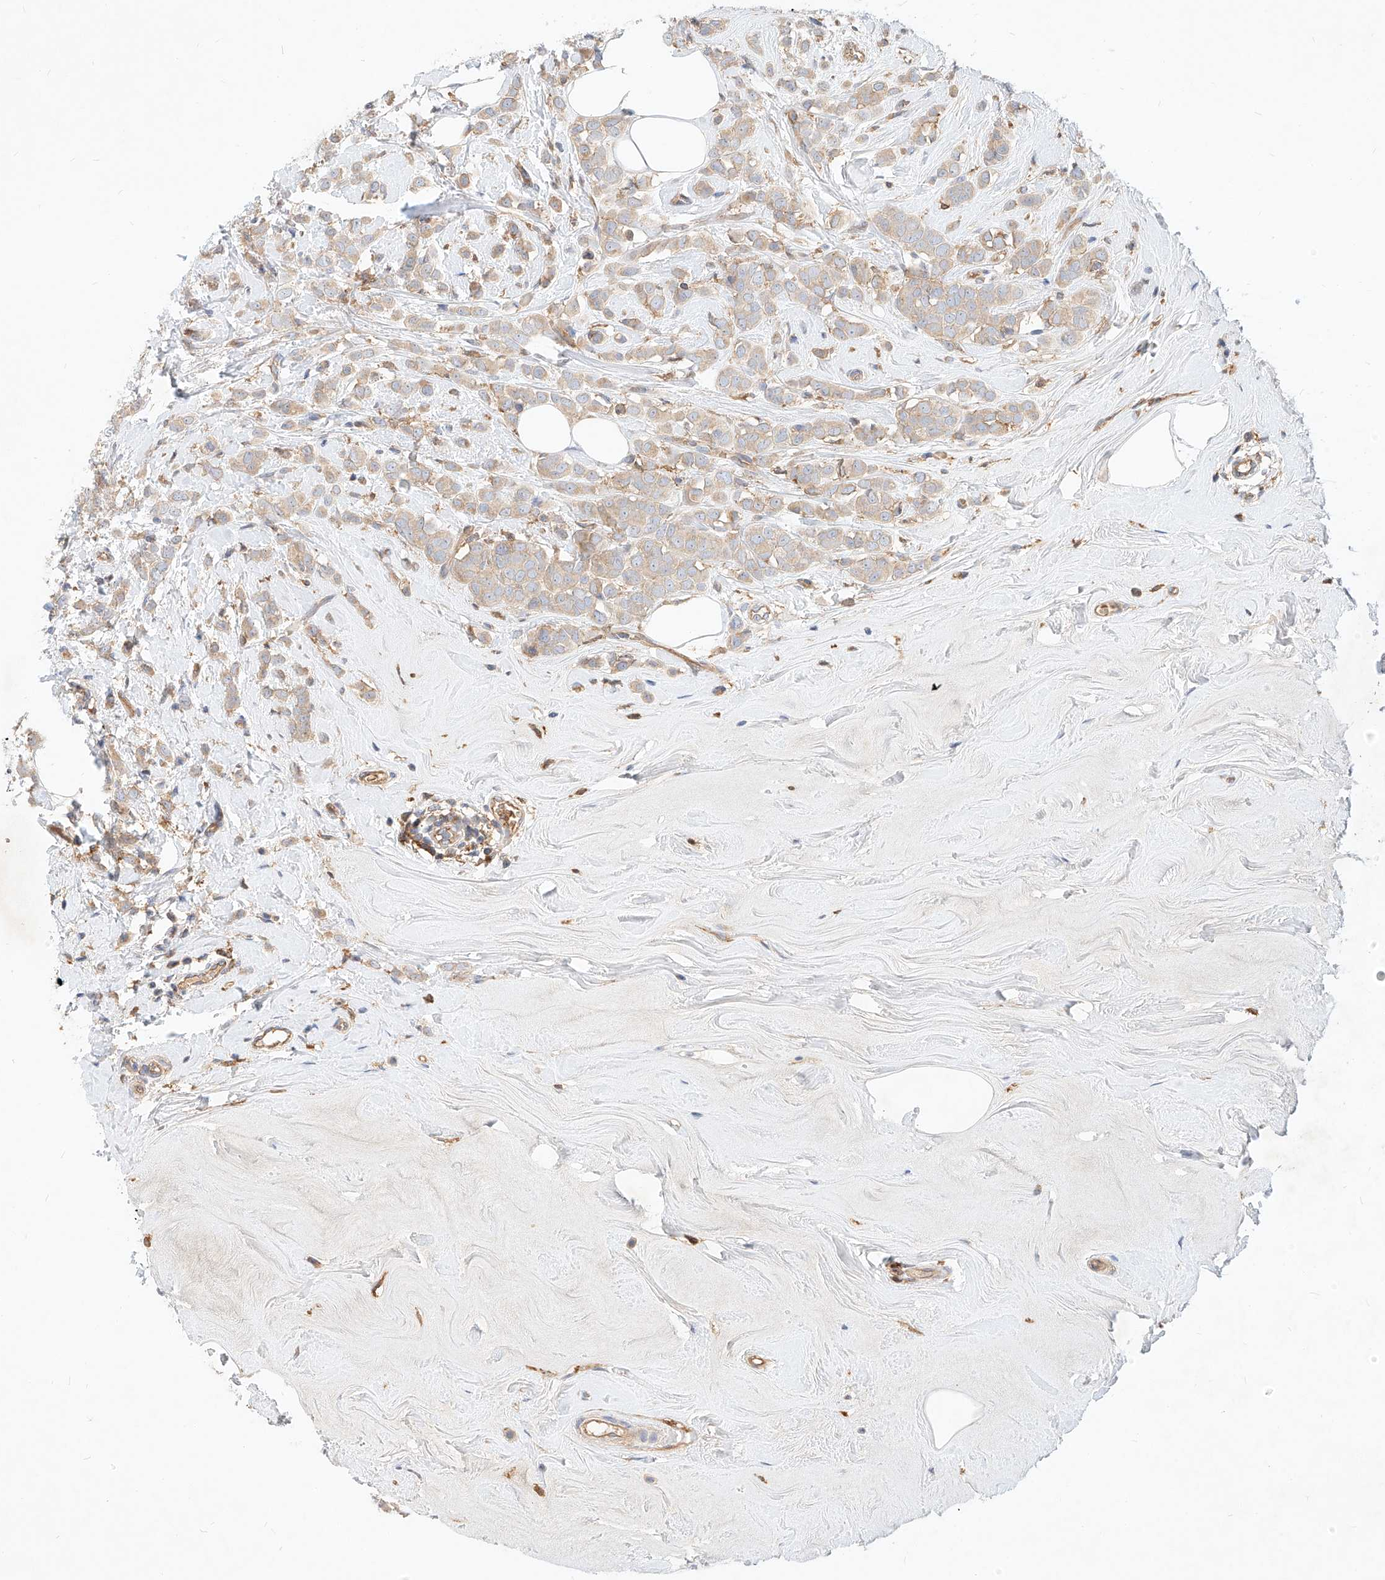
{"staining": {"intensity": "weak", "quantity": ">75%", "location": "cytoplasmic/membranous"}, "tissue": "breast cancer", "cell_type": "Tumor cells", "image_type": "cancer", "snomed": [{"axis": "morphology", "description": "Lobular carcinoma"}, {"axis": "topography", "description": "Breast"}], "caption": "Protein expression analysis of human breast cancer reveals weak cytoplasmic/membranous positivity in approximately >75% of tumor cells. (DAB IHC with brightfield microscopy, high magnification).", "gene": "NFAM1", "patient": {"sex": "female", "age": 47}}